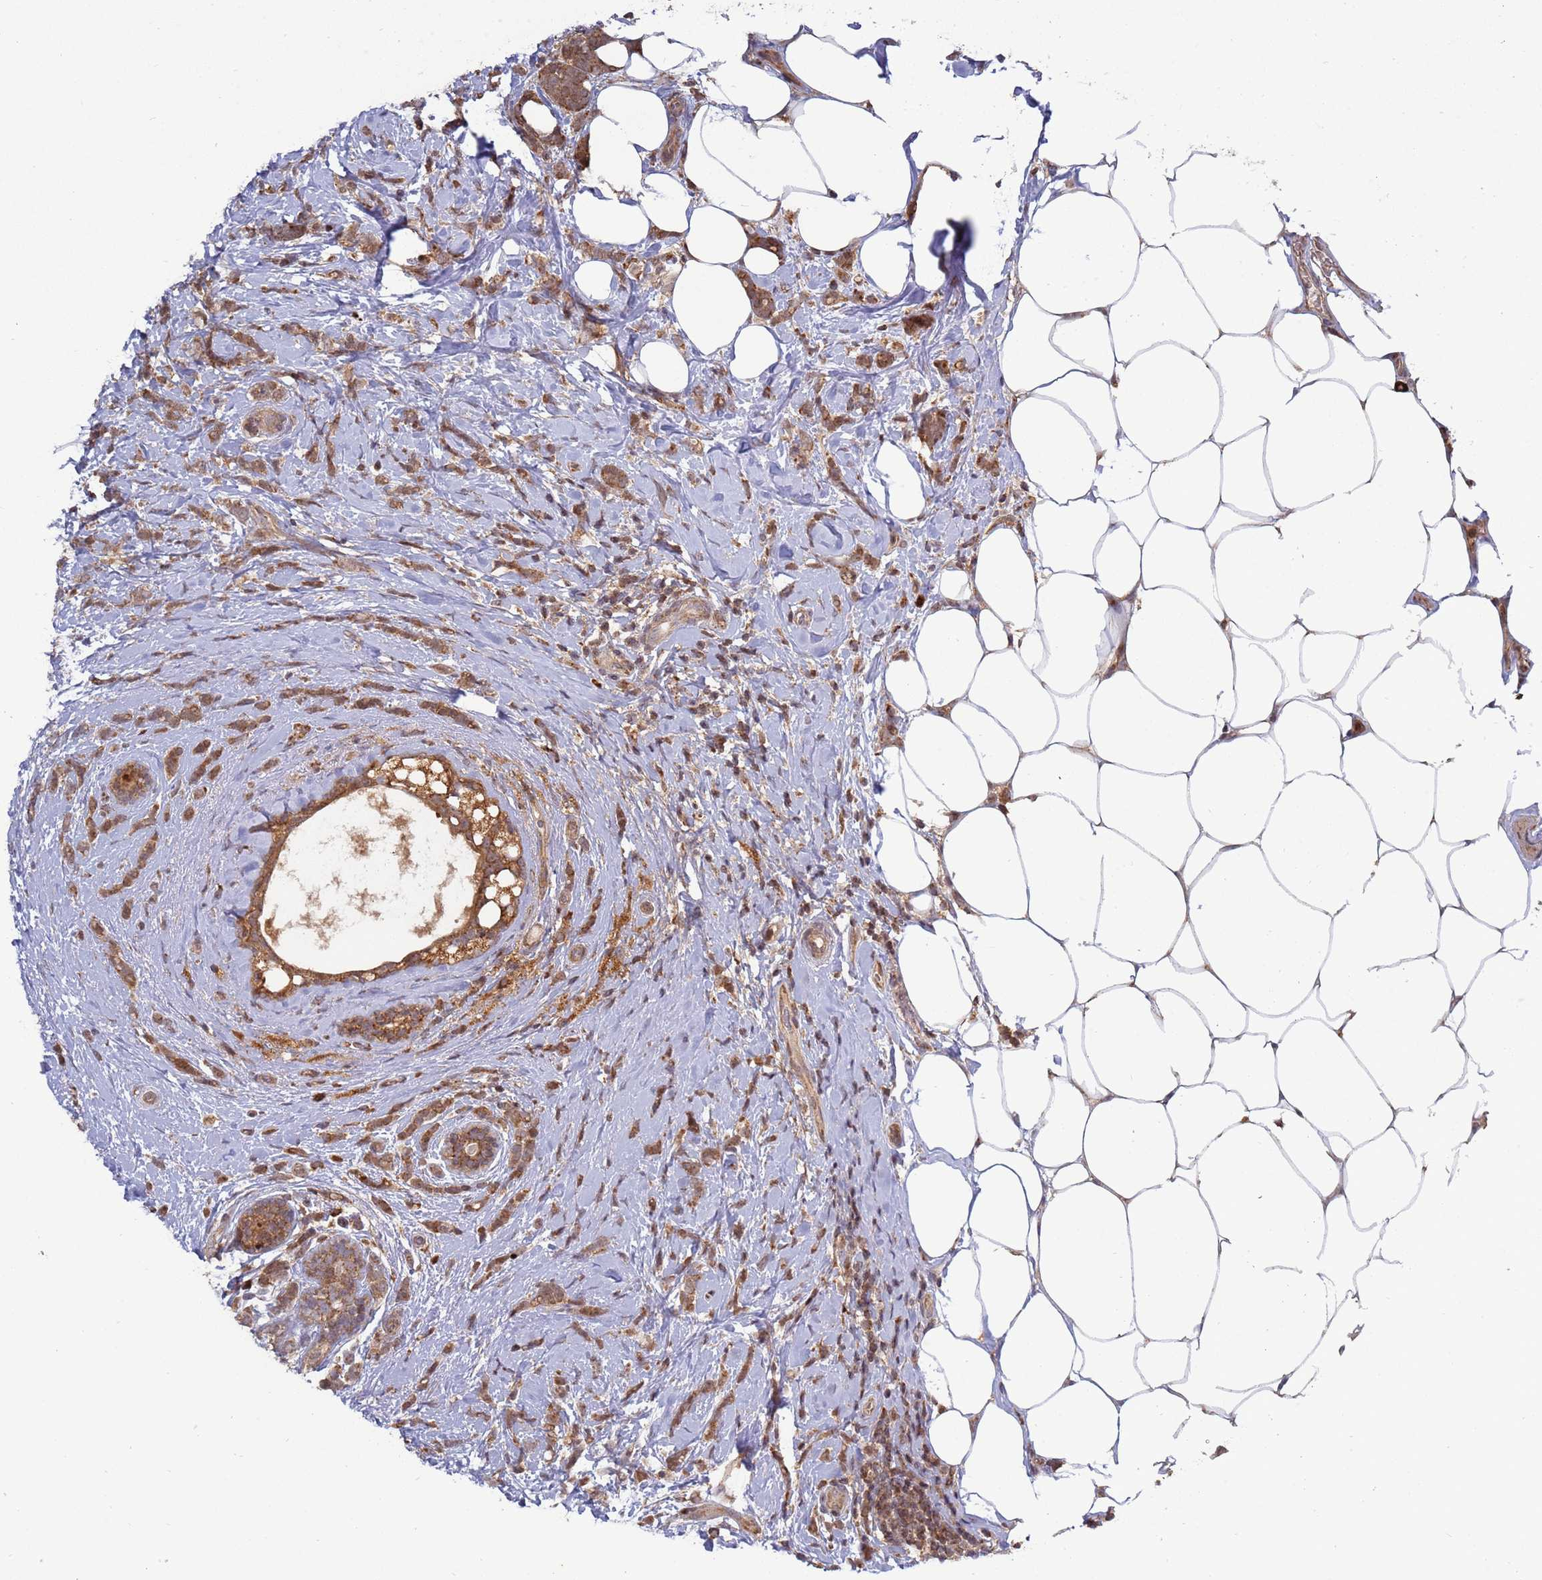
{"staining": {"intensity": "moderate", "quantity": ">75%", "location": "cytoplasmic/membranous"}, "tissue": "breast cancer", "cell_type": "Tumor cells", "image_type": "cancer", "snomed": [{"axis": "morphology", "description": "Lobular carcinoma"}, {"axis": "topography", "description": "Breast"}], "caption": "Moderate cytoplasmic/membranous staining is appreciated in approximately >75% of tumor cells in breast cancer. (Stains: DAB (3,3'-diaminobenzidine) in brown, nuclei in blue, Microscopy: brightfield microscopy at high magnification).", "gene": "RCOR2", "patient": {"sex": "female", "age": 58}}